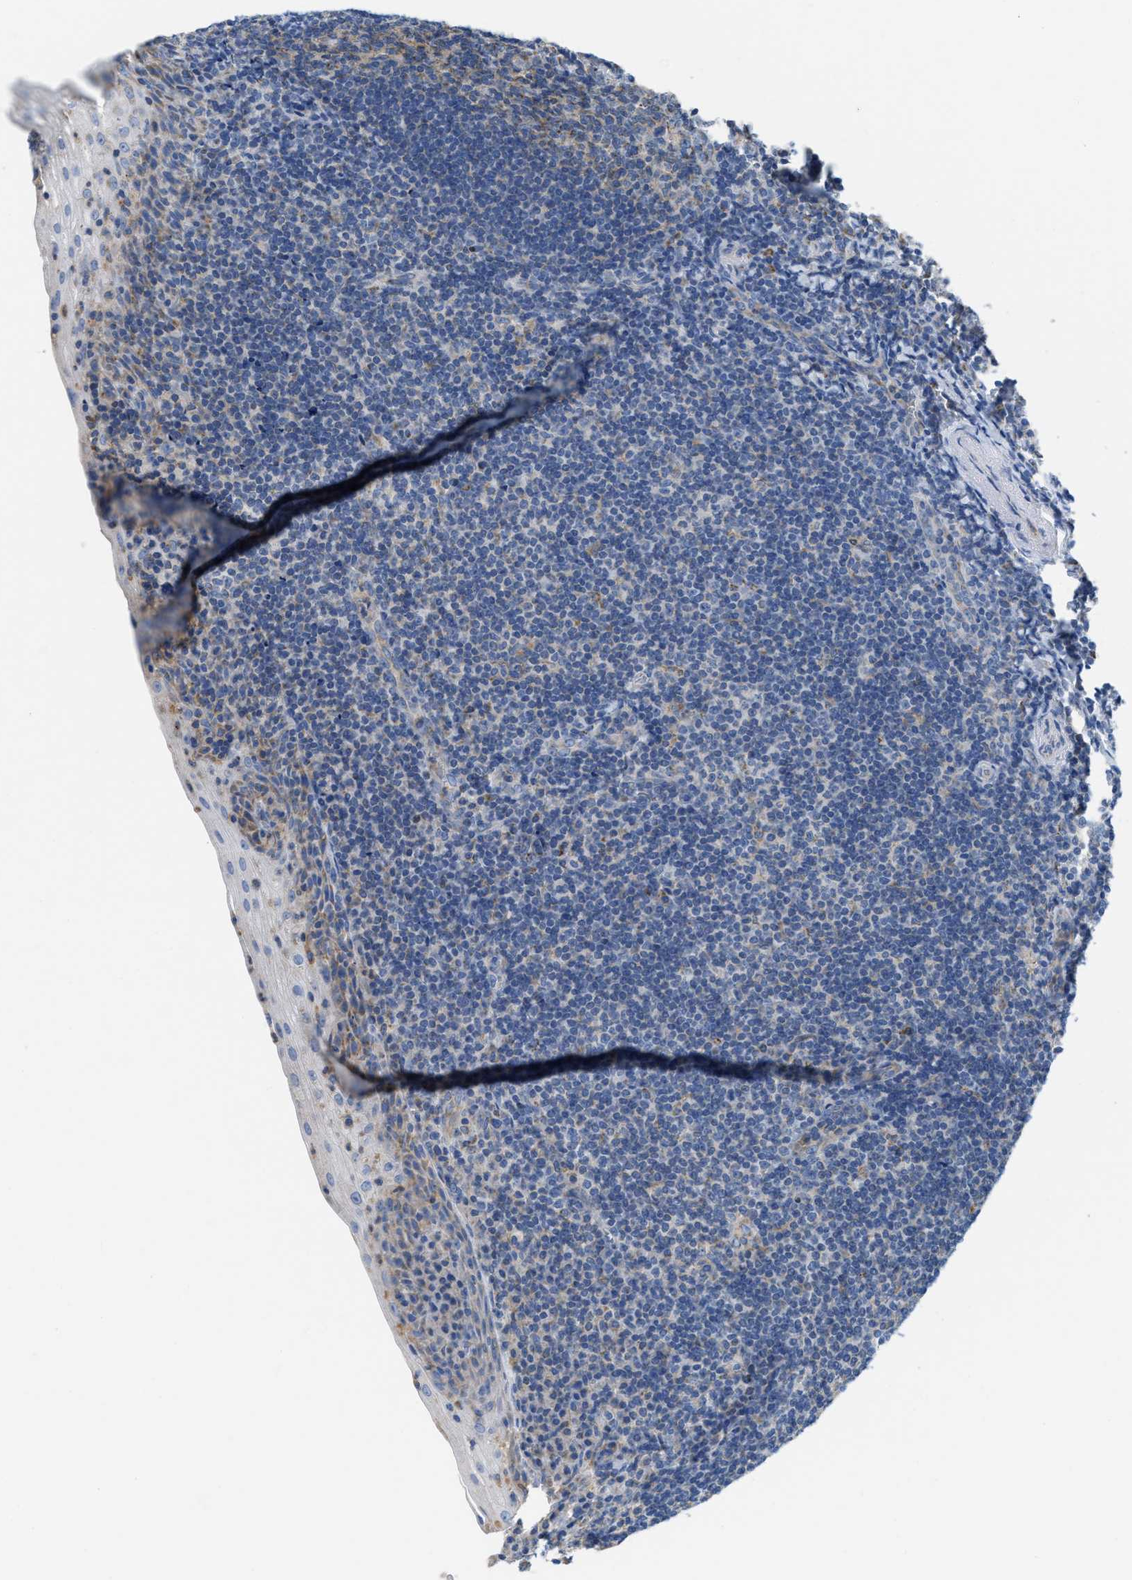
{"staining": {"intensity": "weak", "quantity": "25%-75%", "location": "cytoplasmic/membranous"}, "tissue": "tonsil", "cell_type": "Germinal center cells", "image_type": "normal", "snomed": [{"axis": "morphology", "description": "Normal tissue, NOS"}, {"axis": "topography", "description": "Tonsil"}], "caption": "DAB (3,3'-diaminobenzidine) immunohistochemical staining of benign tonsil demonstrates weak cytoplasmic/membranous protein expression in about 25%-75% of germinal center cells. (DAB = brown stain, brightfield microscopy at high magnification).", "gene": "SLC25A13", "patient": {"sex": "male", "age": 37}}